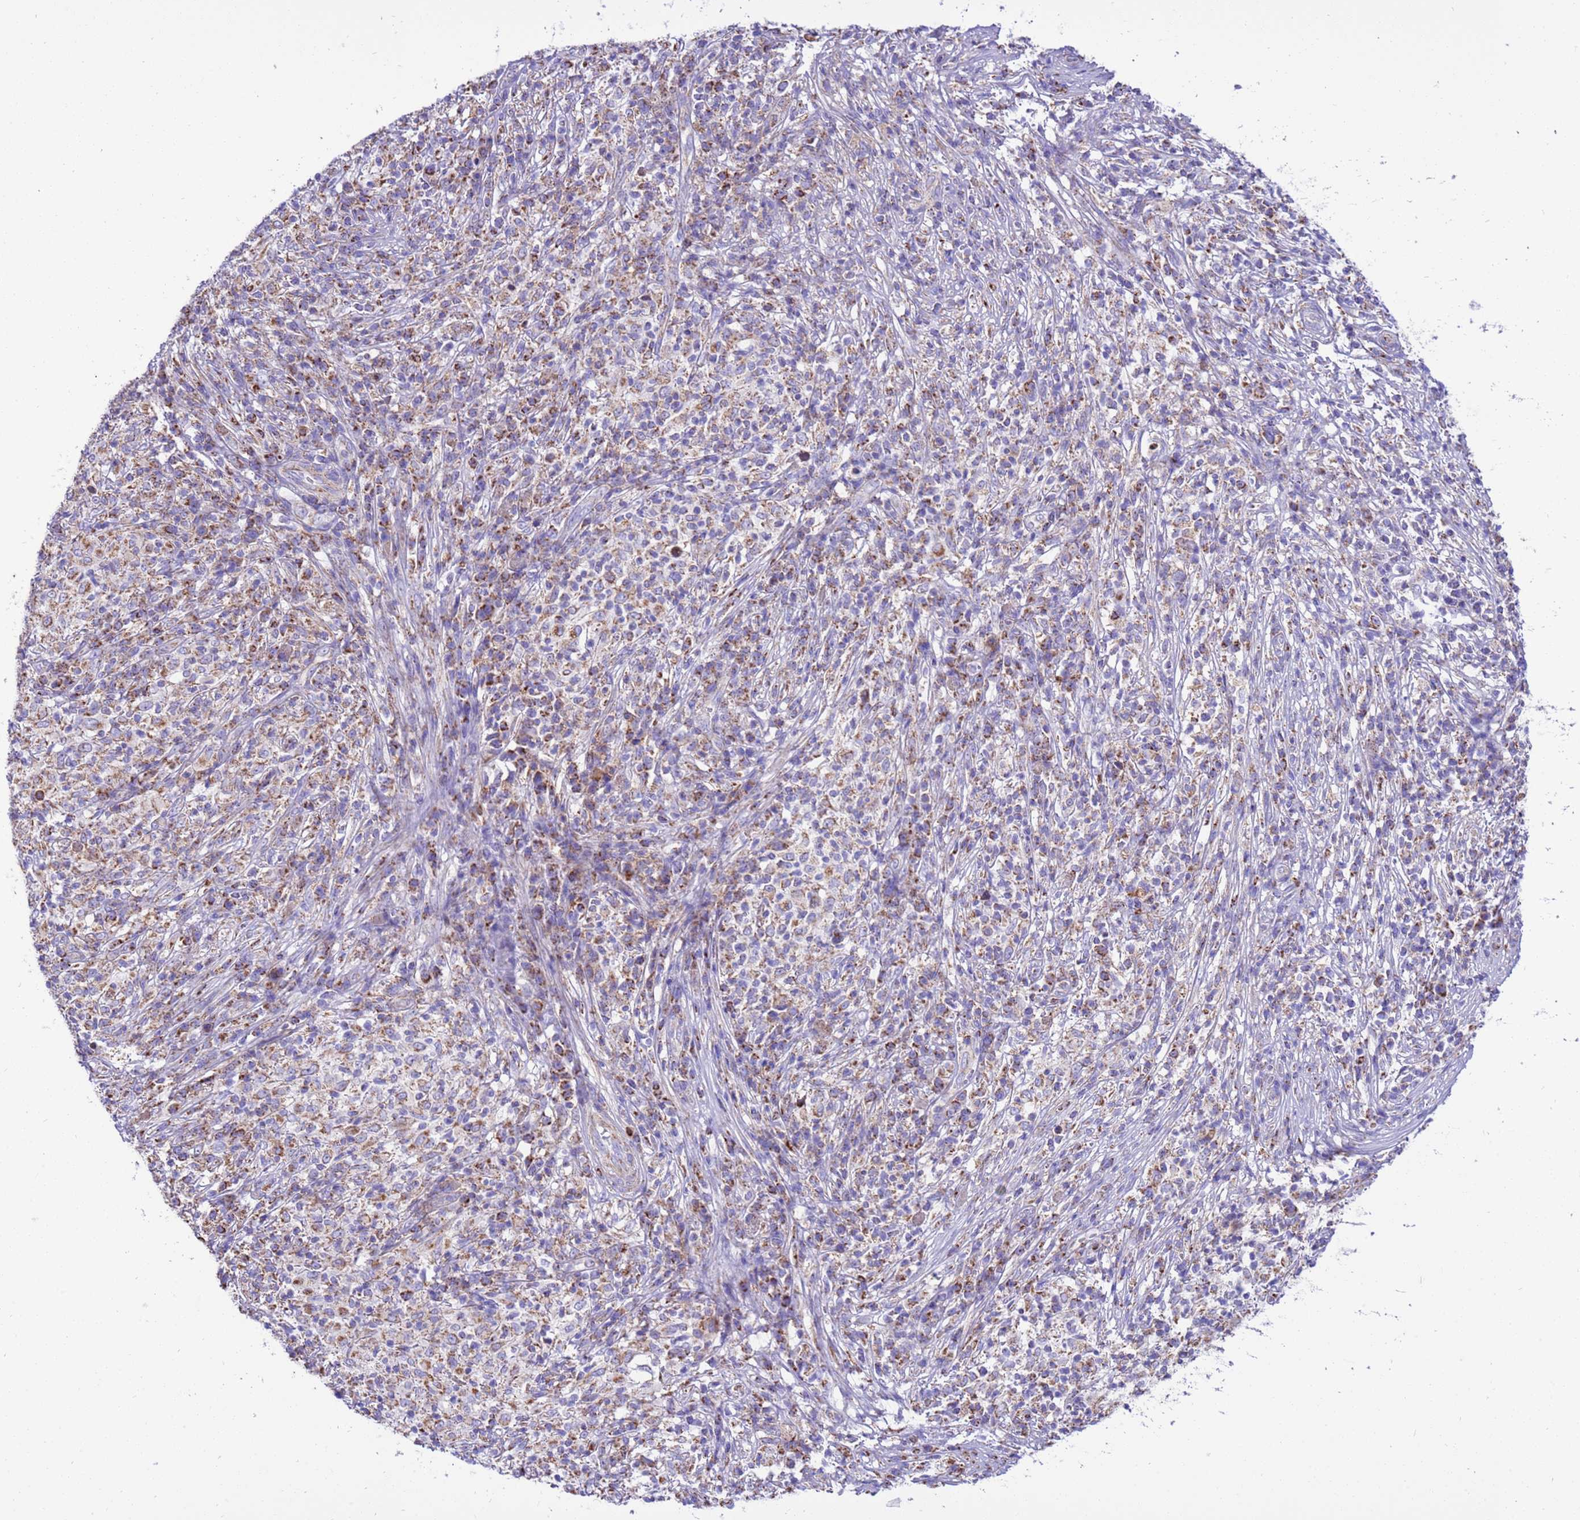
{"staining": {"intensity": "moderate", "quantity": "25%-75%", "location": "cytoplasmic/membranous"}, "tissue": "melanoma", "cell_type": "Tumor cells", "image_type": "cancer", "snomed": [{"axis": "morphology", "description": "Malignant melanoma, NOS"}, {"axis": "topography", "description": "Skin"}], "caption": "Melanoma tissue displays moderate cytoplasmic/membranous expression in approximately 25%-75% of tumor cells, visualized by immunohistochemistry.", "gene": "RNF165", "patient": {"sex": "male", "age": 66}}